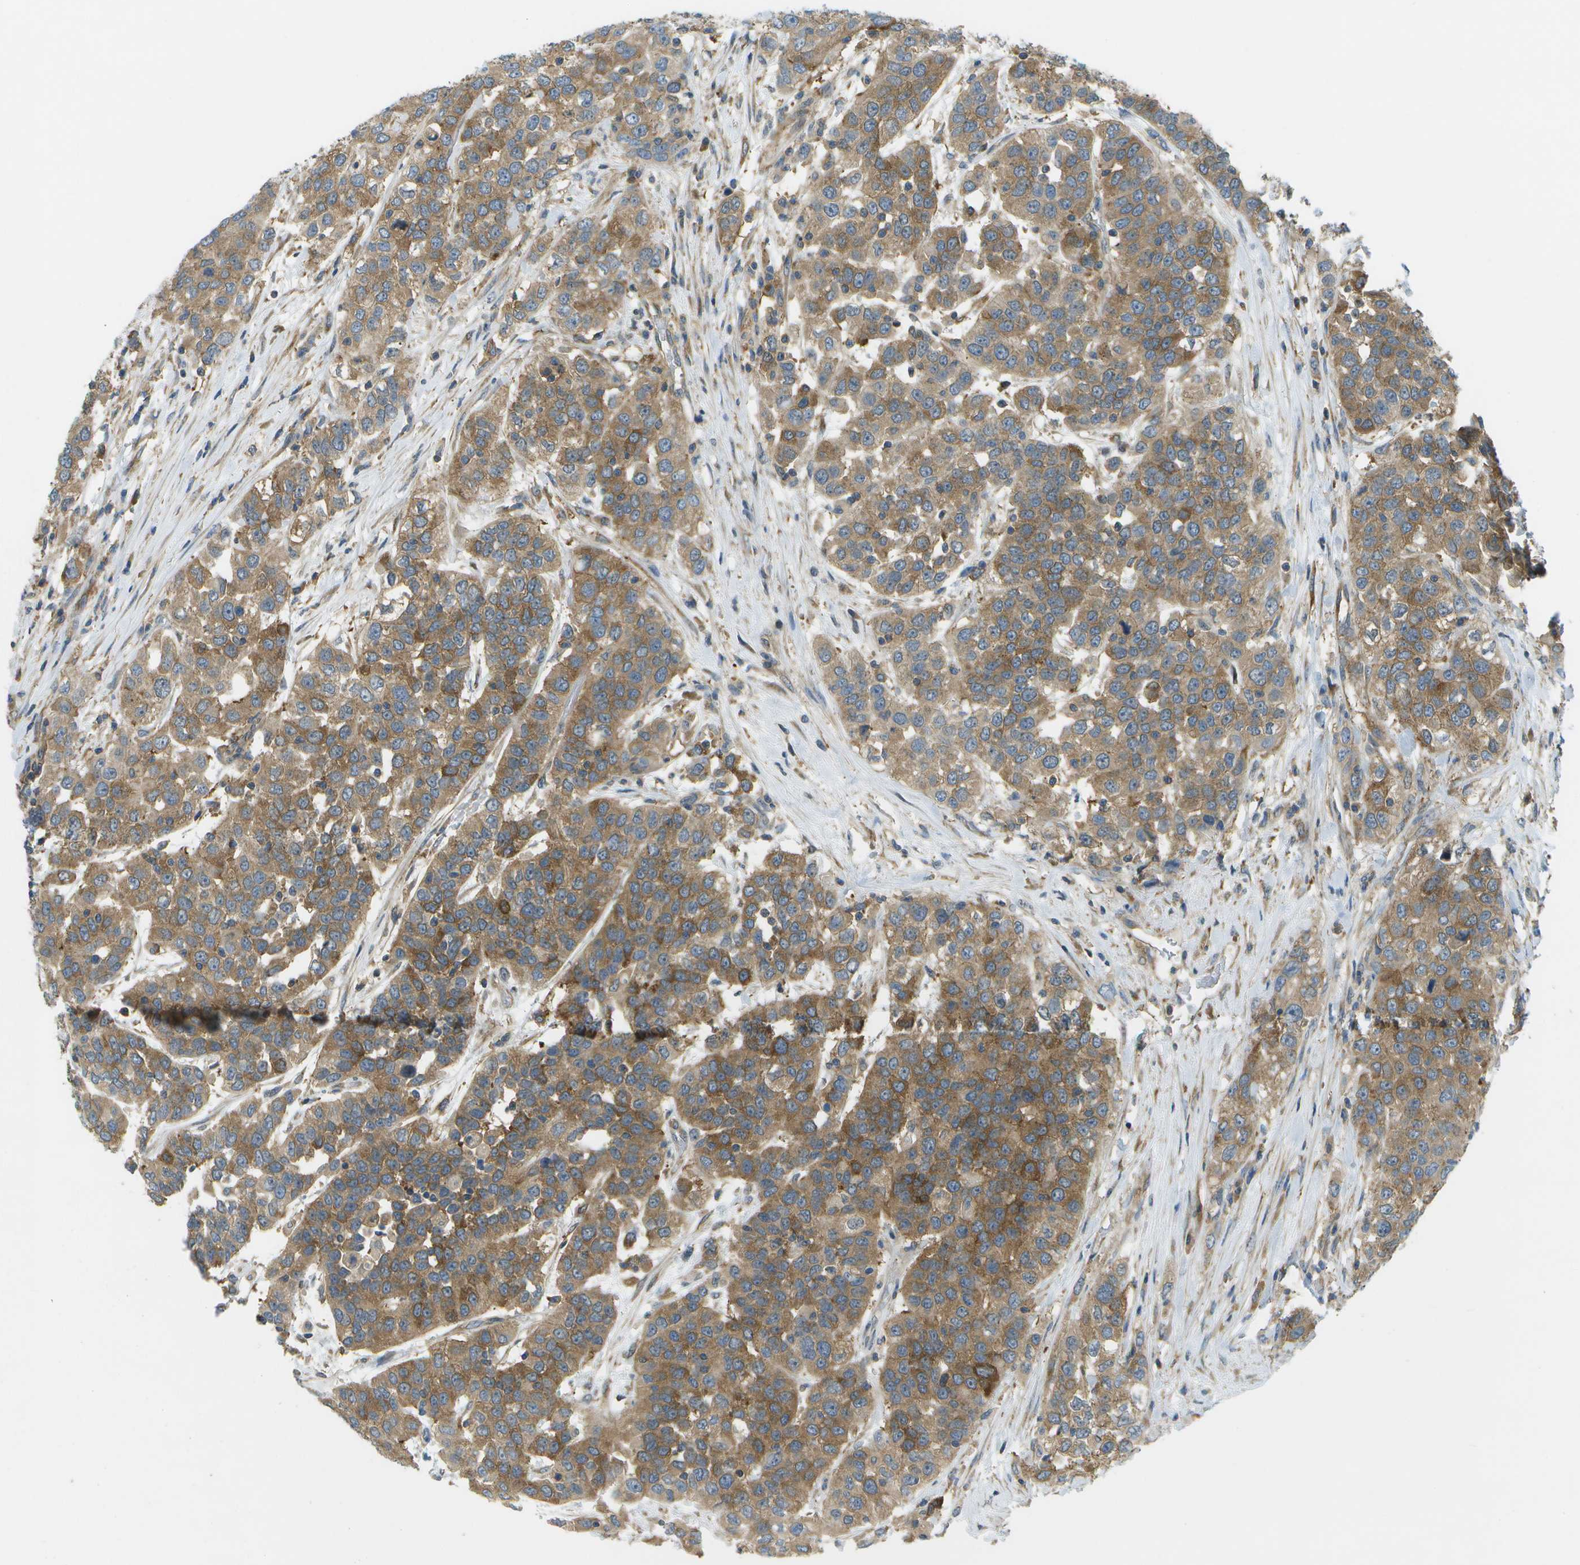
{"staining": {"intensity": "moderate", "quantity": ">75%", "location": "cytoplasmic/membranous"}, "tissue": "urothelial cancer", "cell_type": "Tumor cells", "image_type": "cancer", "snomed": [{"axis": "morphology", "description": "Urothelial carcinoma, High grade"}, {"axis": "topography", "description": "Urinary bladder"}], "caption": "Moderate cytoplasmic/membranous staining for a protein is appreciated in about >75% of tumor cells of urothelial cancer using IHC.", "gene": "WNK2", "patient": {"sex": "female", "age": 80}}